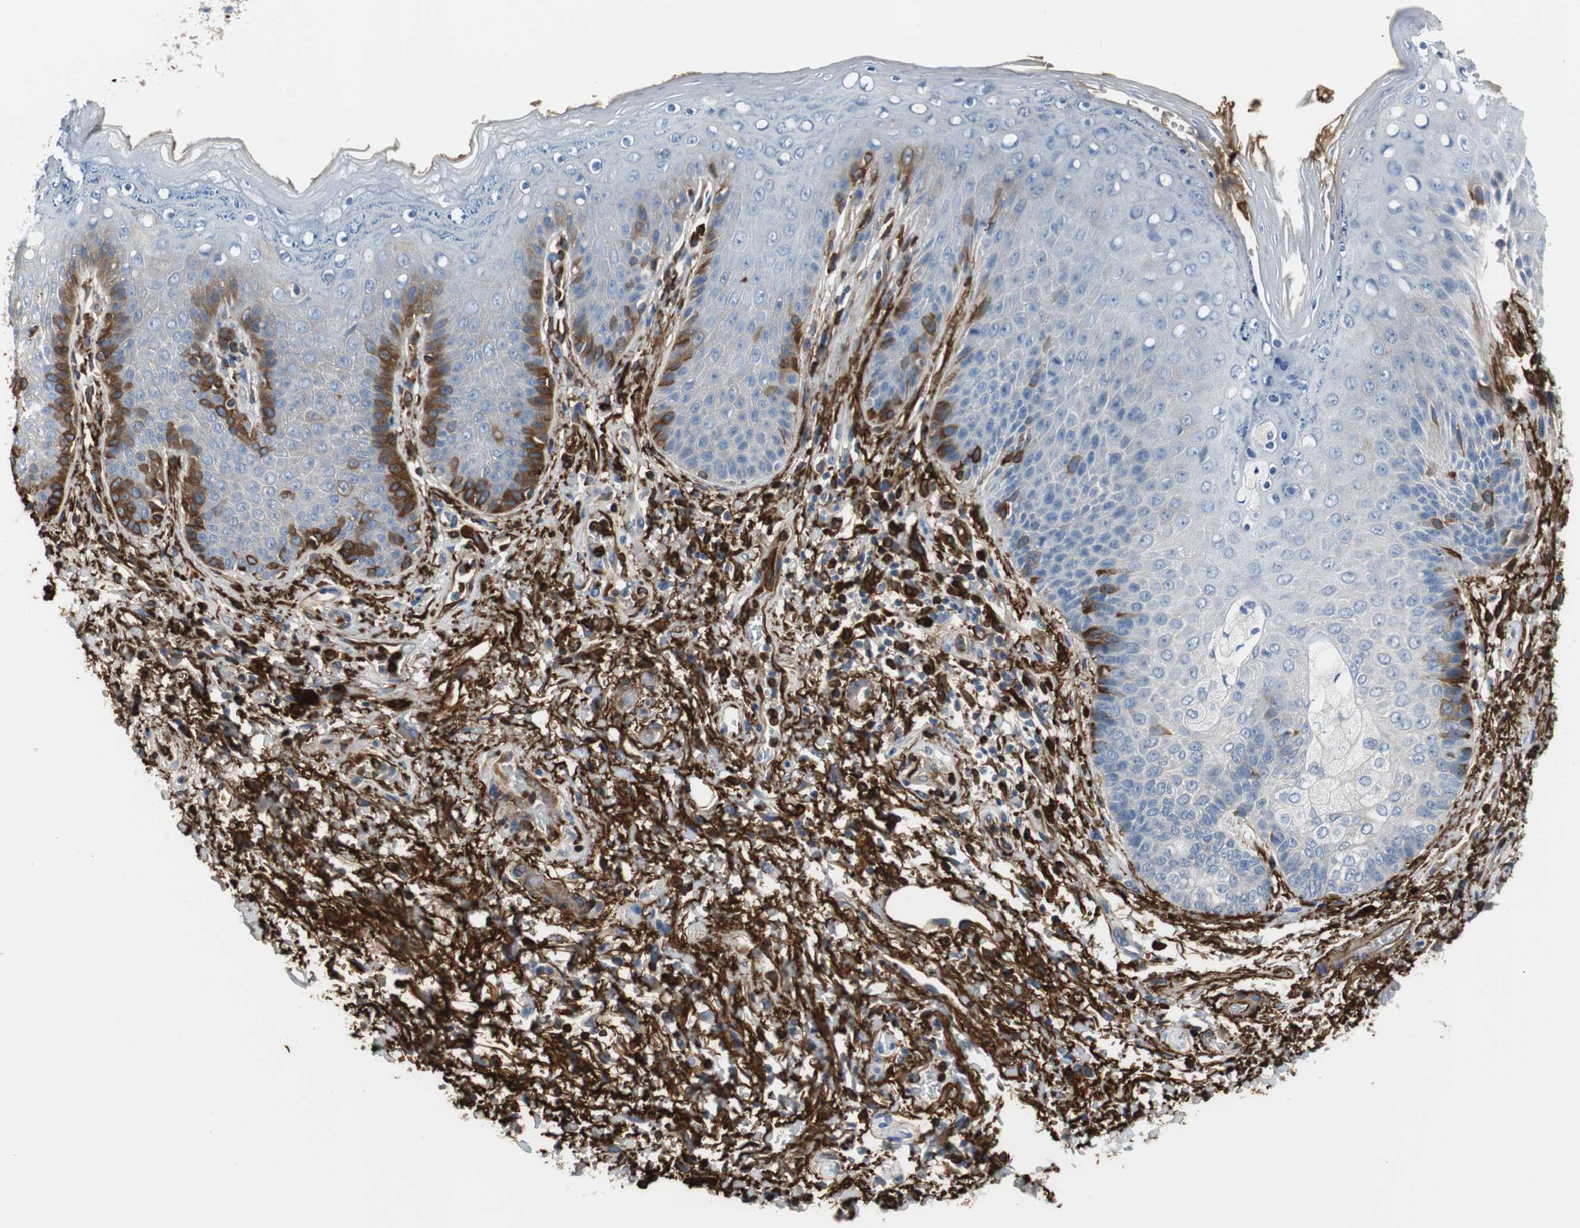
{"staining": {"intensity": "moderate", "quantity": "<25%", "location": "cytoplasmic/membranous"}, "tissue": "skin", "cell_type": "Epidermal cells", "image_type": "normal", "snomed": [{"axis": "morphology", "description": "Normal tissue, NOS"}, {"axis": "topography", "description": "Anal"}], "caption": "Immunohistochemistry (IHC) image of normal skin stained for a protein (brown), which reveals low levels of moderate cytoplasmic/membranous positivity in about <25% of epidermal cells.", "gene": "APCS", "patient": {"sex": "female", "age": 46}}